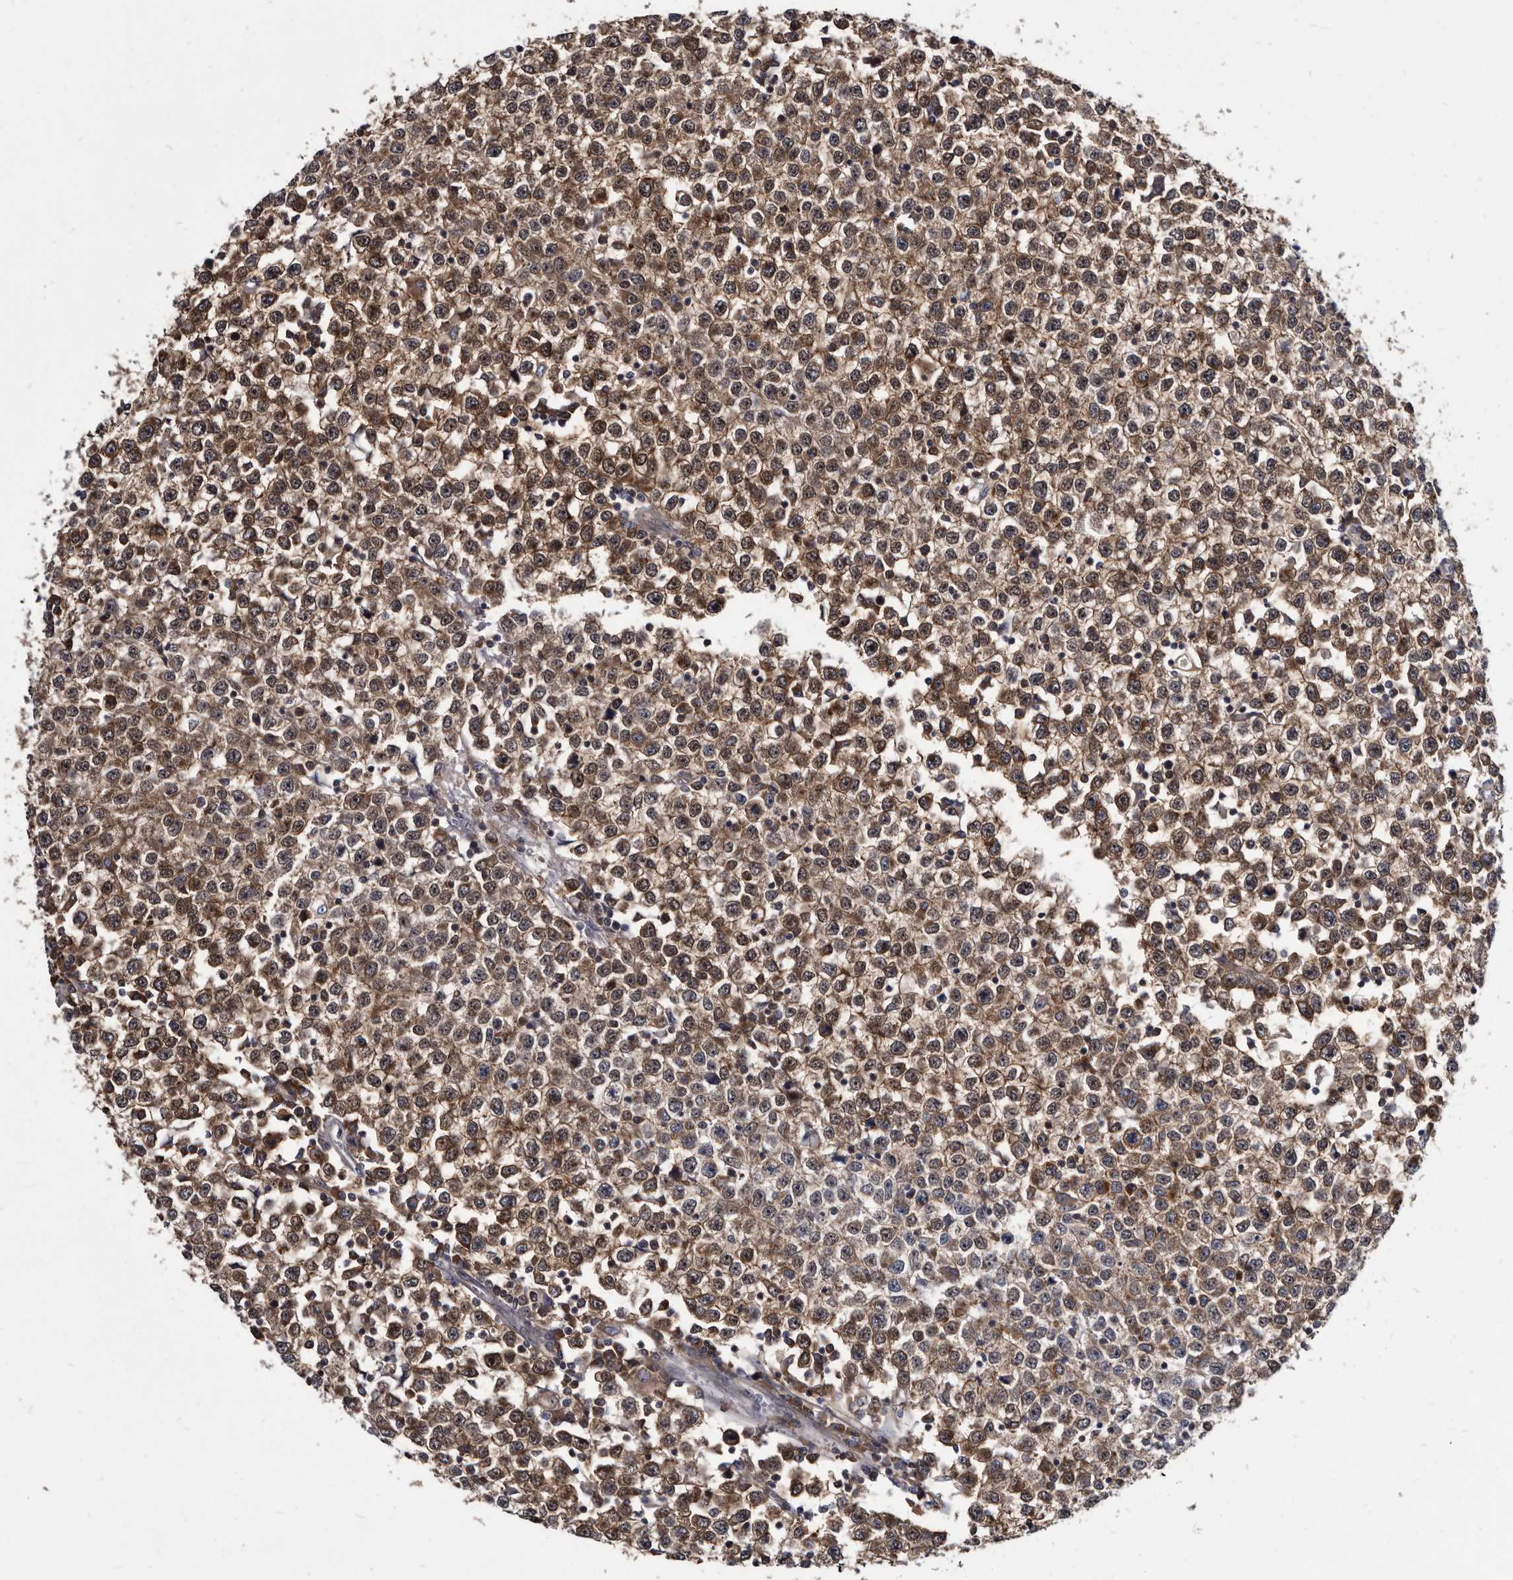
{"staining": {"intensity": "moderate", "quantity": ">75%", "location": "cytoplasmic/membranous"}, "tissue": "testis cancer", "cell_type": "Tumor cells", "image_type": "cancer", "snomed": [{"axis": "morphology", "description": "Seminoma, NOS"}, {"axis": "topography", "description": "Testis"}], "caption": "High-magnification brightfield microscopy of testis seminoma stained with DAB (3,3'-diaminobenzidine) (brown) and counterstained with hematoxylin (blue). tumor cells exhibit moderate cytoplasmic/membranous expression is seen in about>75% of cells. Immunohistochemistry stains the protein of interest in brown and the nuclei are stained blue.", "gene": "ABCF2", "patient": {"sex": "male", "age": 65}}